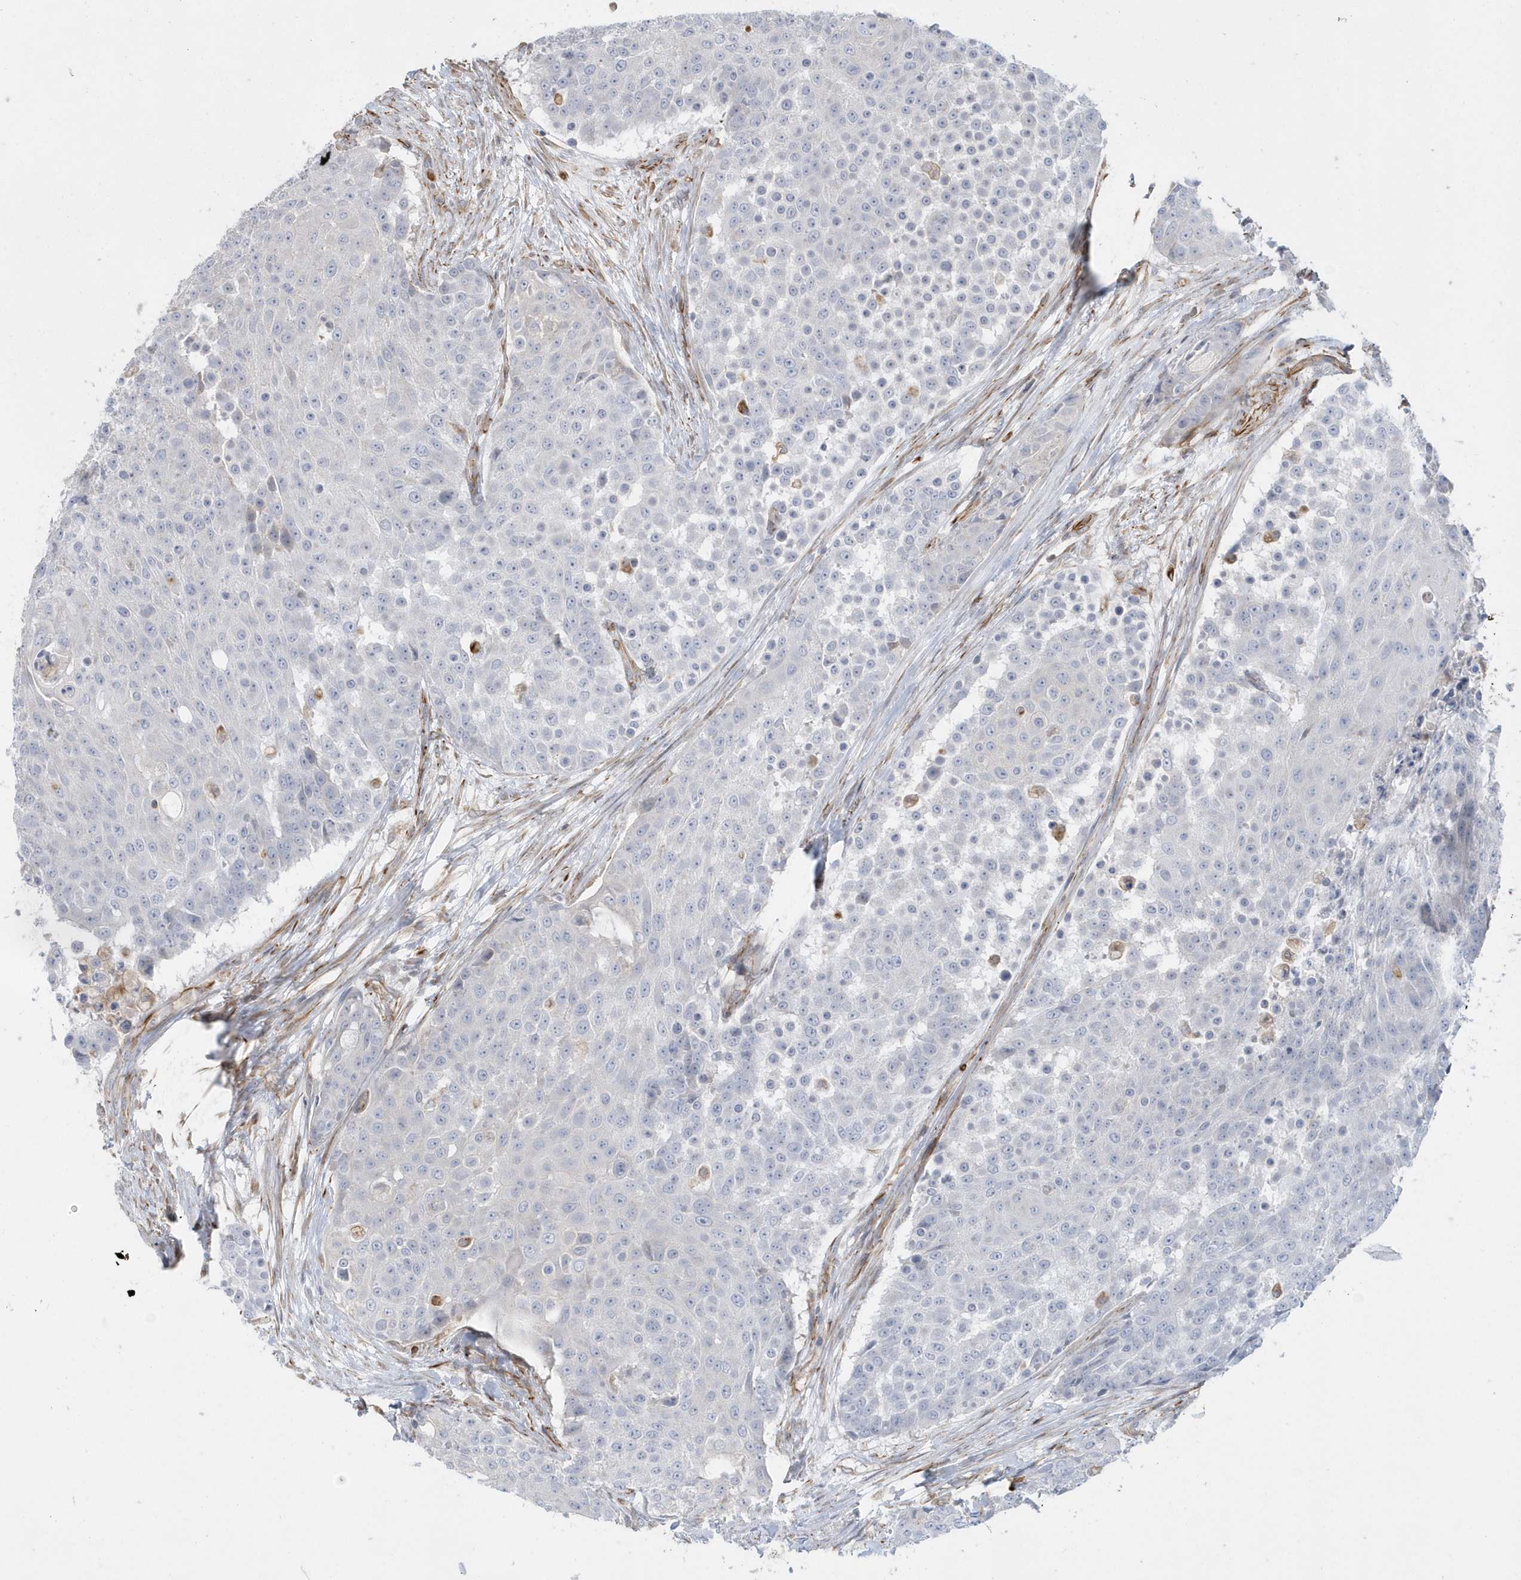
{"staining": {"intensity": "negative", "quantity": "none", "location": "none"}, "tissue": "urothelial cancer", "cell_type": "Tumor cells", "image_type": "cancer", "snomed": [{"axis": "morphology", "description": "Urothelial carcinoma, High grade"}, {"axis": "topography", "description": "Urinary bladder"}], "caption": "Histopathology image shows no protein positivity in tumor cells of high-grade urothelial carcinoma tissue.", "gene": "RAB17", "patient": {"sex": "female", "age": 63}}